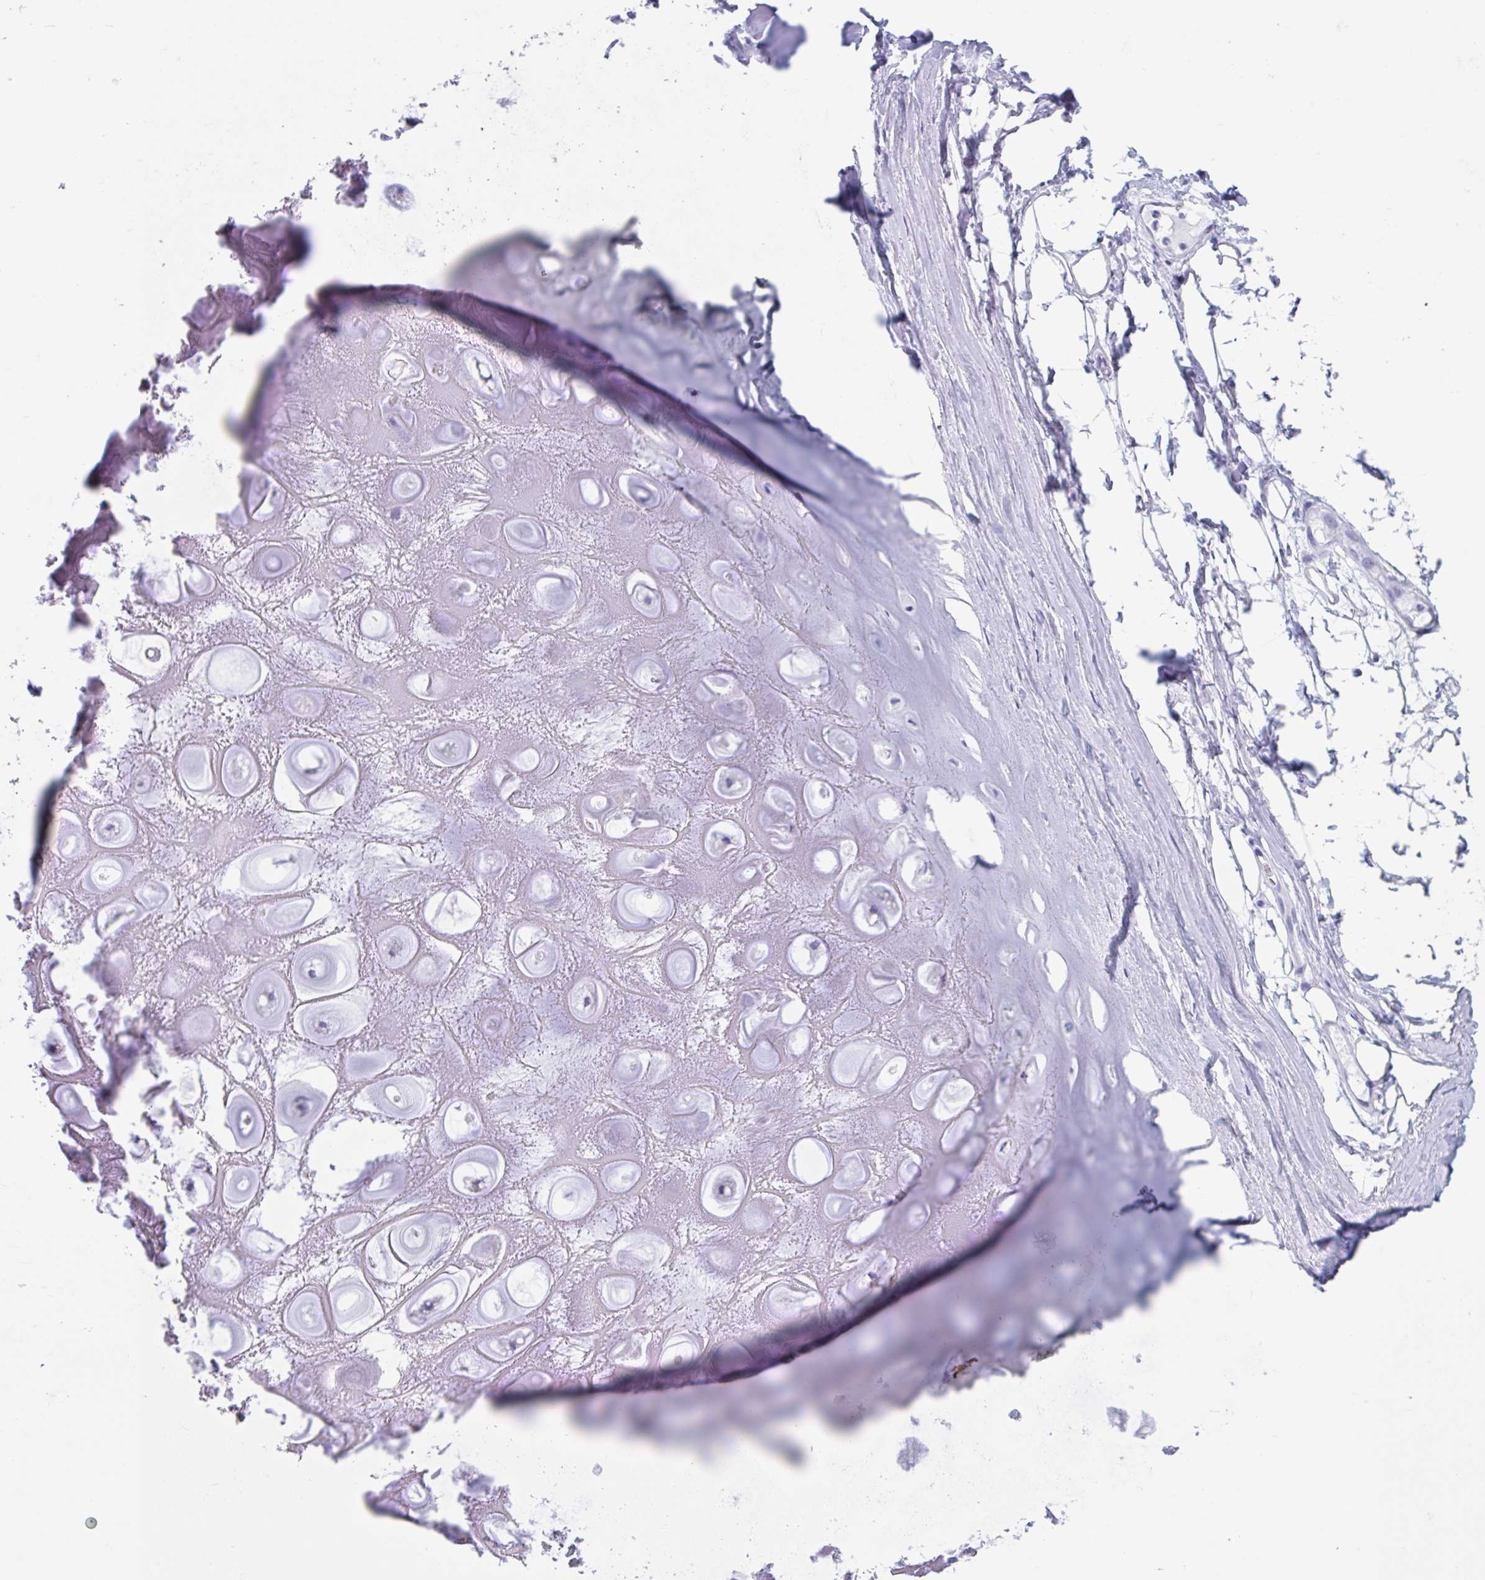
{"staining": {"intensity": "negative", "quantity": "none", "location": "none"}, "tissue": "adipose tissue", "cell_type": "Adipocytes", "image_type": "normal", "snomed": [{"axis": "morphology", "description": "Normal tissue, NOS"}, {"axis": "topography", "description": "Lymph node"}, {"axis": "topography", "description": "Cartilage tissue"}, {"axis": "topography", "description": "Nasopharynx"}], "caption": "Unremarkable adipose tissue was stained to show a protein in brown. There is no significant positivity in adipocytes.", "gene": "CPTP", "patient": {"sex": "male", "age": 63}}